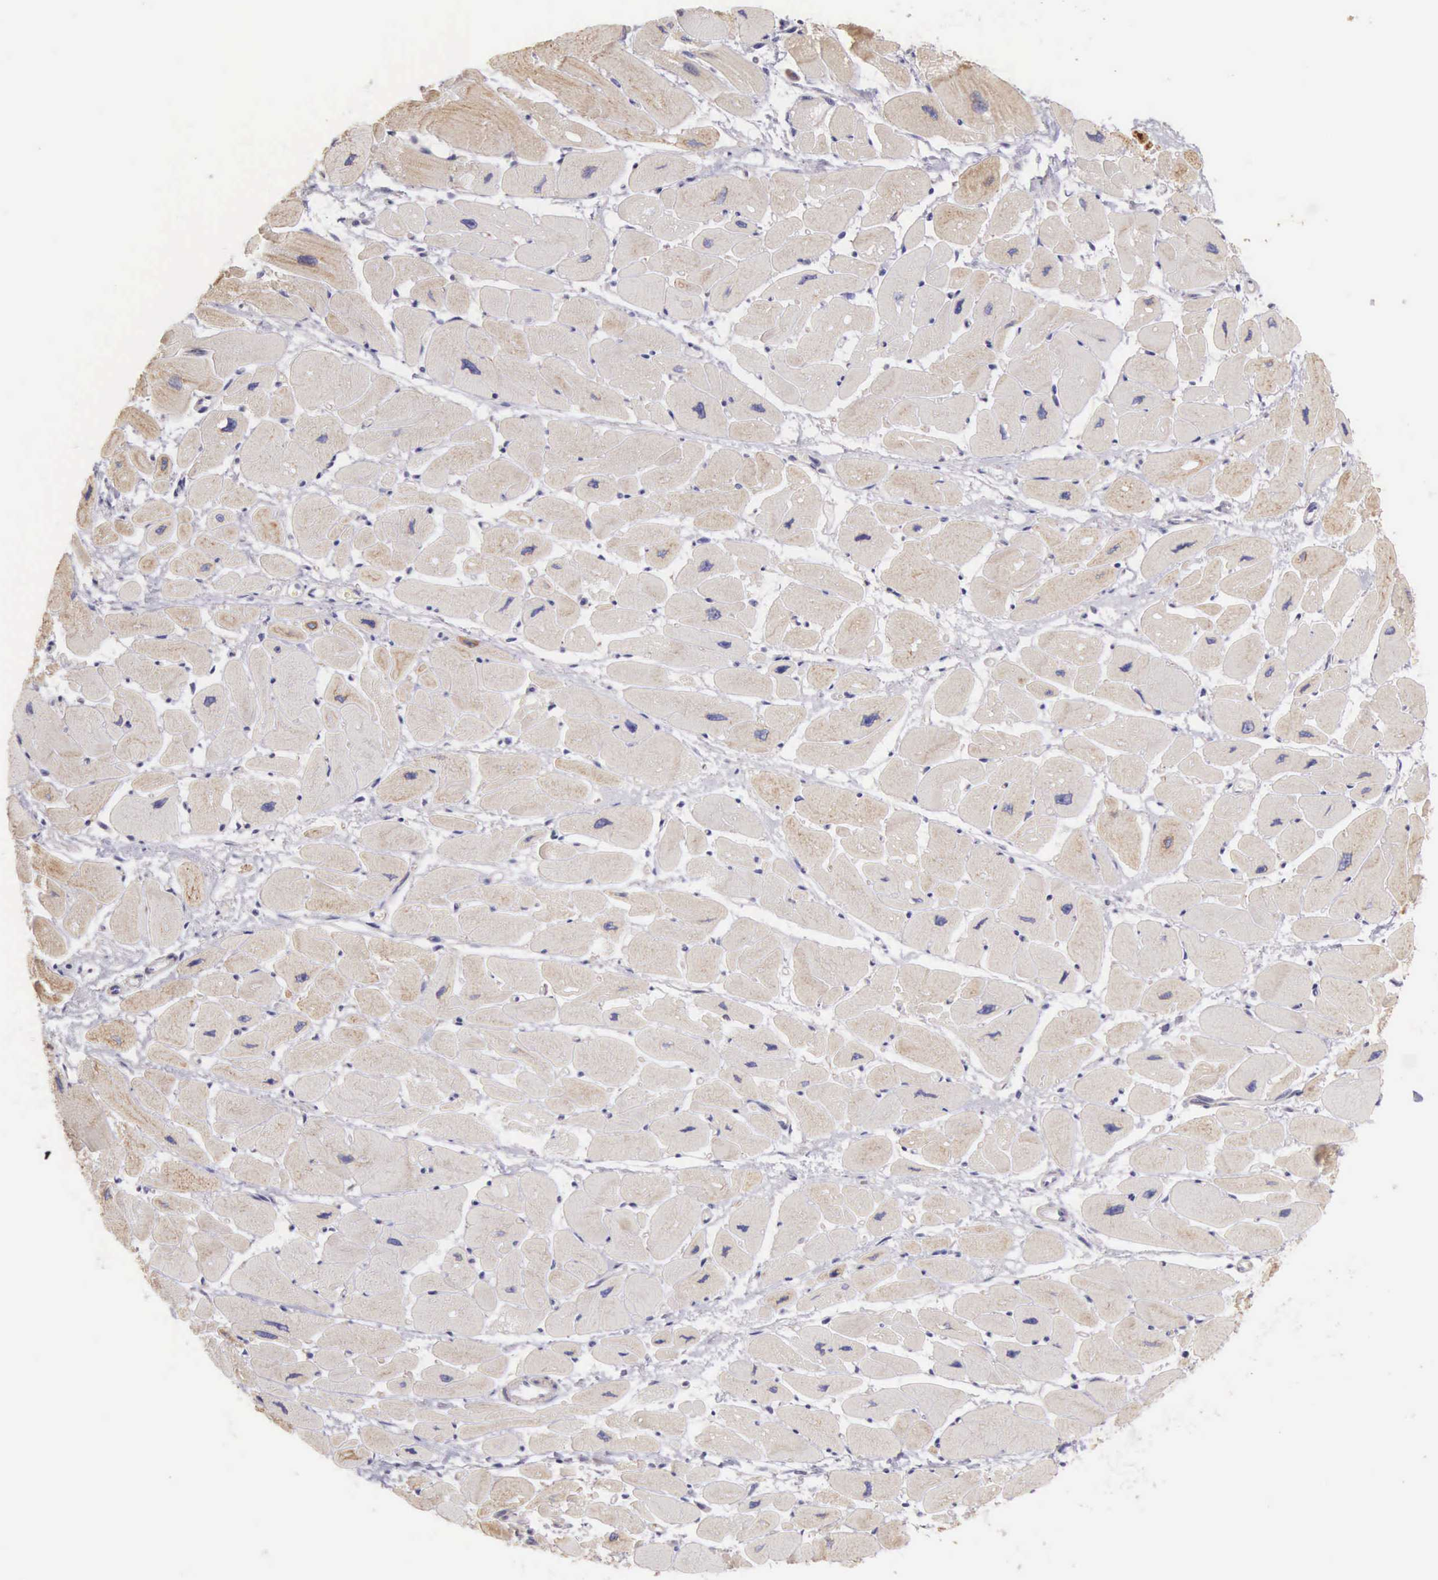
{"staining": {"intensity": "negative", "quantity": "none", "location": "none"}, "tissue": "heart muscle", "cell_type": "Cardiomyocytes", "image_type": "normal", "snomed": [{"axis": "morphology", "description": "Normal tissue, NOS"}, {"axis": "topography", "description": "Heart"}], "caption": "This histopathology image is of normal heart muscle stained with immunohistochemistry to label a protein in brown with the nuclei are counter-stained blue. There is no staining in cardiomyocytes.", "gene": "OSBPL3", "patient": {"sex": "female", "age": 54}}